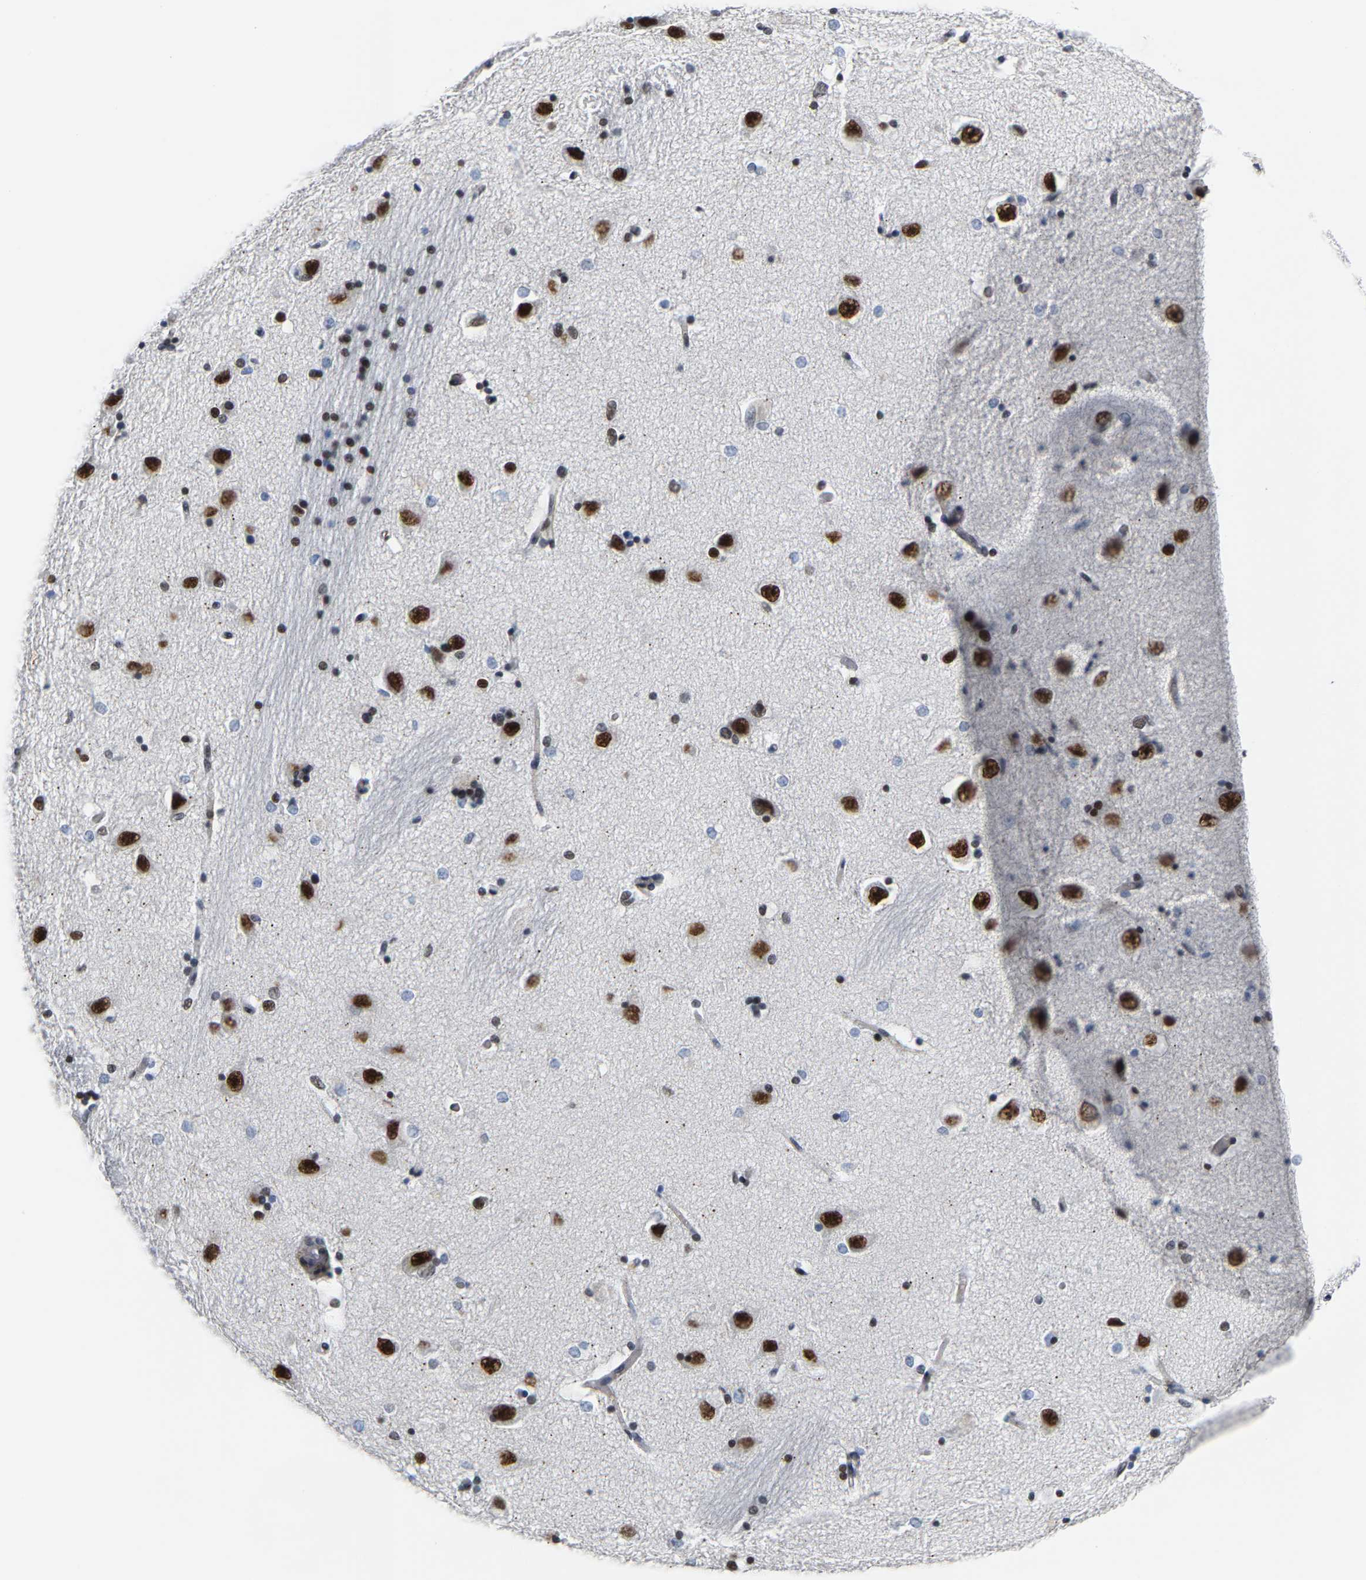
{"staining": {"intensity": "strong", "quantity": "25%-75%", "location": "nuclear"}, "tissue": "hippocampus", "cell_type": "Glial cells", "image_type": "normal", "snomed": [{"axis": "morphology", "description": "Normal tissue, NOS"}, {"axis": "topography", "description": "Hippocampus"}], "caption": "DAB immunohistochemical staining of unremarkable hippocampus displays strong nuclear protein positivity in about 25%-75% of glial cells.", "gene": "FAM180A", "patient": {"sex": "male", "age": 45}}